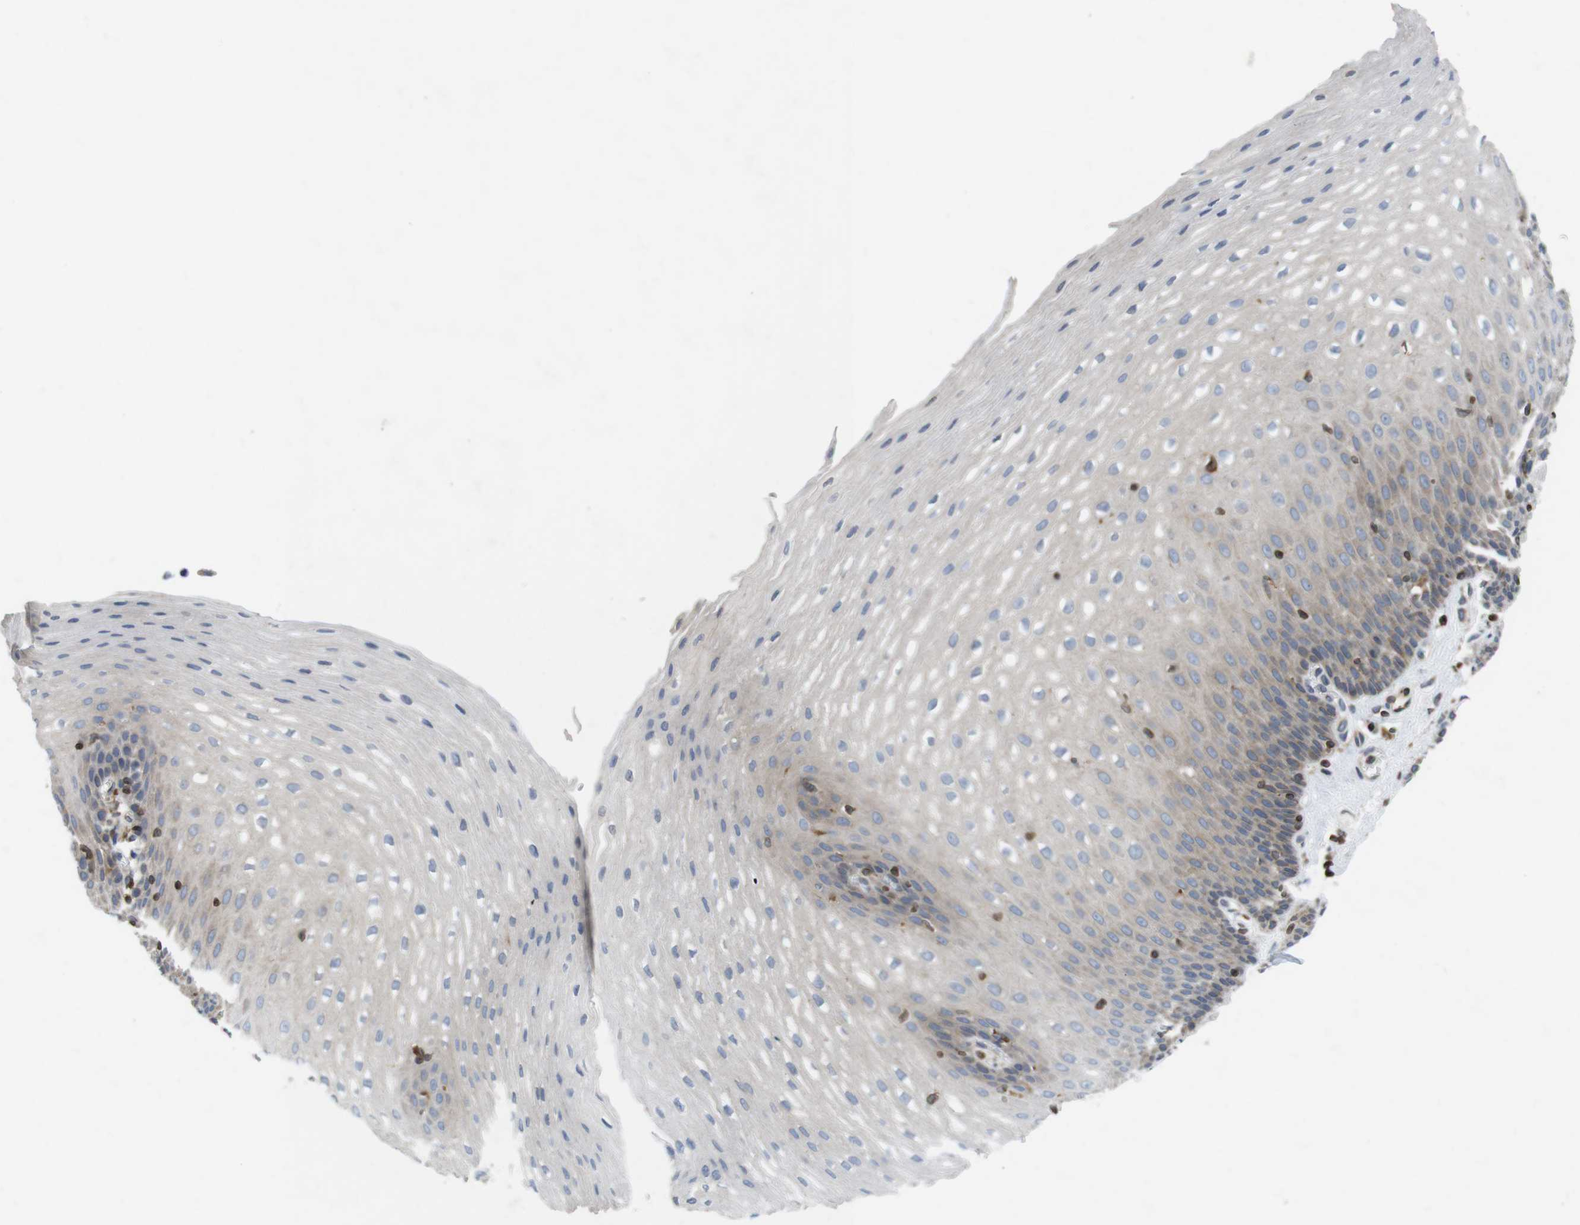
{"staining": {"intensity": "weak", "quantity": "<25%", "location": "cytoplasmic/membranous"}, "tissue": "esophagus", "cell_type": "Squamous epithelial cells", "image_type": "normal", "snomed": [{"axis": "morphology", "description": "Normal tissue, NOS"}, {"axis": "topography", "description": "Esophagus"}], "caption": "Immunohistochemical staining of normal esophagus exhibits no significant expression in squamous epithelial cells.", "gene": "ARL6IP5", "patient": {"sex": "male", "age": 48}}